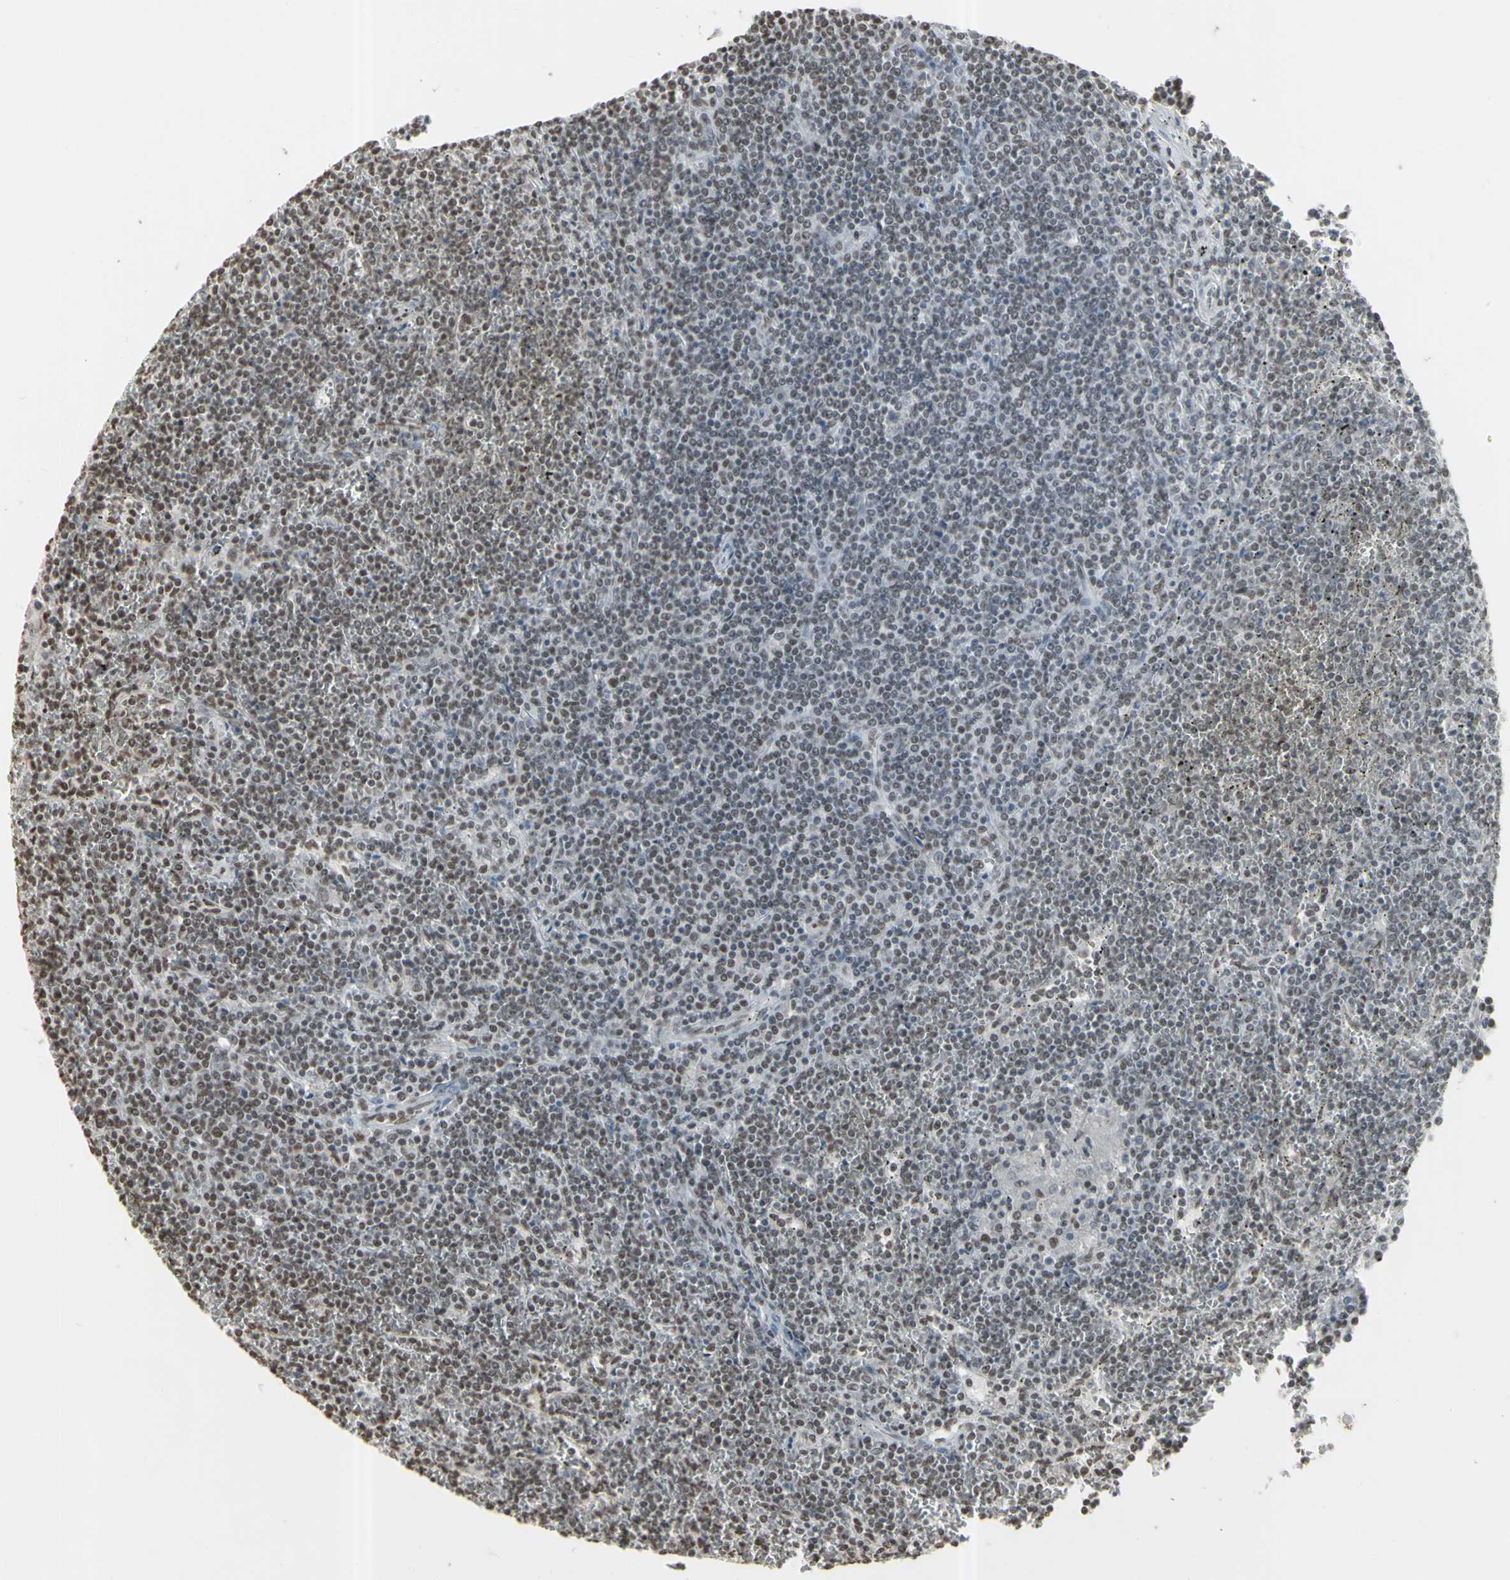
{"staining": {"intensity": "weak", "quantity": "25%-75%", "location": "nuclear"}, "tissue": "lymphoma", "cell_type": "Tumor cells", "image_type": "cancer", "snomed": [{"axis": "morphology", "description": "Malignant lymphoma, non-Hodgkin's type, Low grade"}, {"axis": "topography", "description": "Spleen"}], "caption": "High-magnification brightfield microscopy of malignant lymphoma, non-Hodgkin's type (low-grade) stained with DAB (brown) and counterstained with hematoxylin (blue). tumor cells exhibit weak nuclear positivity is identified in about25%-75% of cells. (DAB (3,3'-diaminobenzidine) = brown stain, brightfield microscopy at high magnification).", "gene": "TRIM28", "patient": {"sex": "female", "age": 19}}